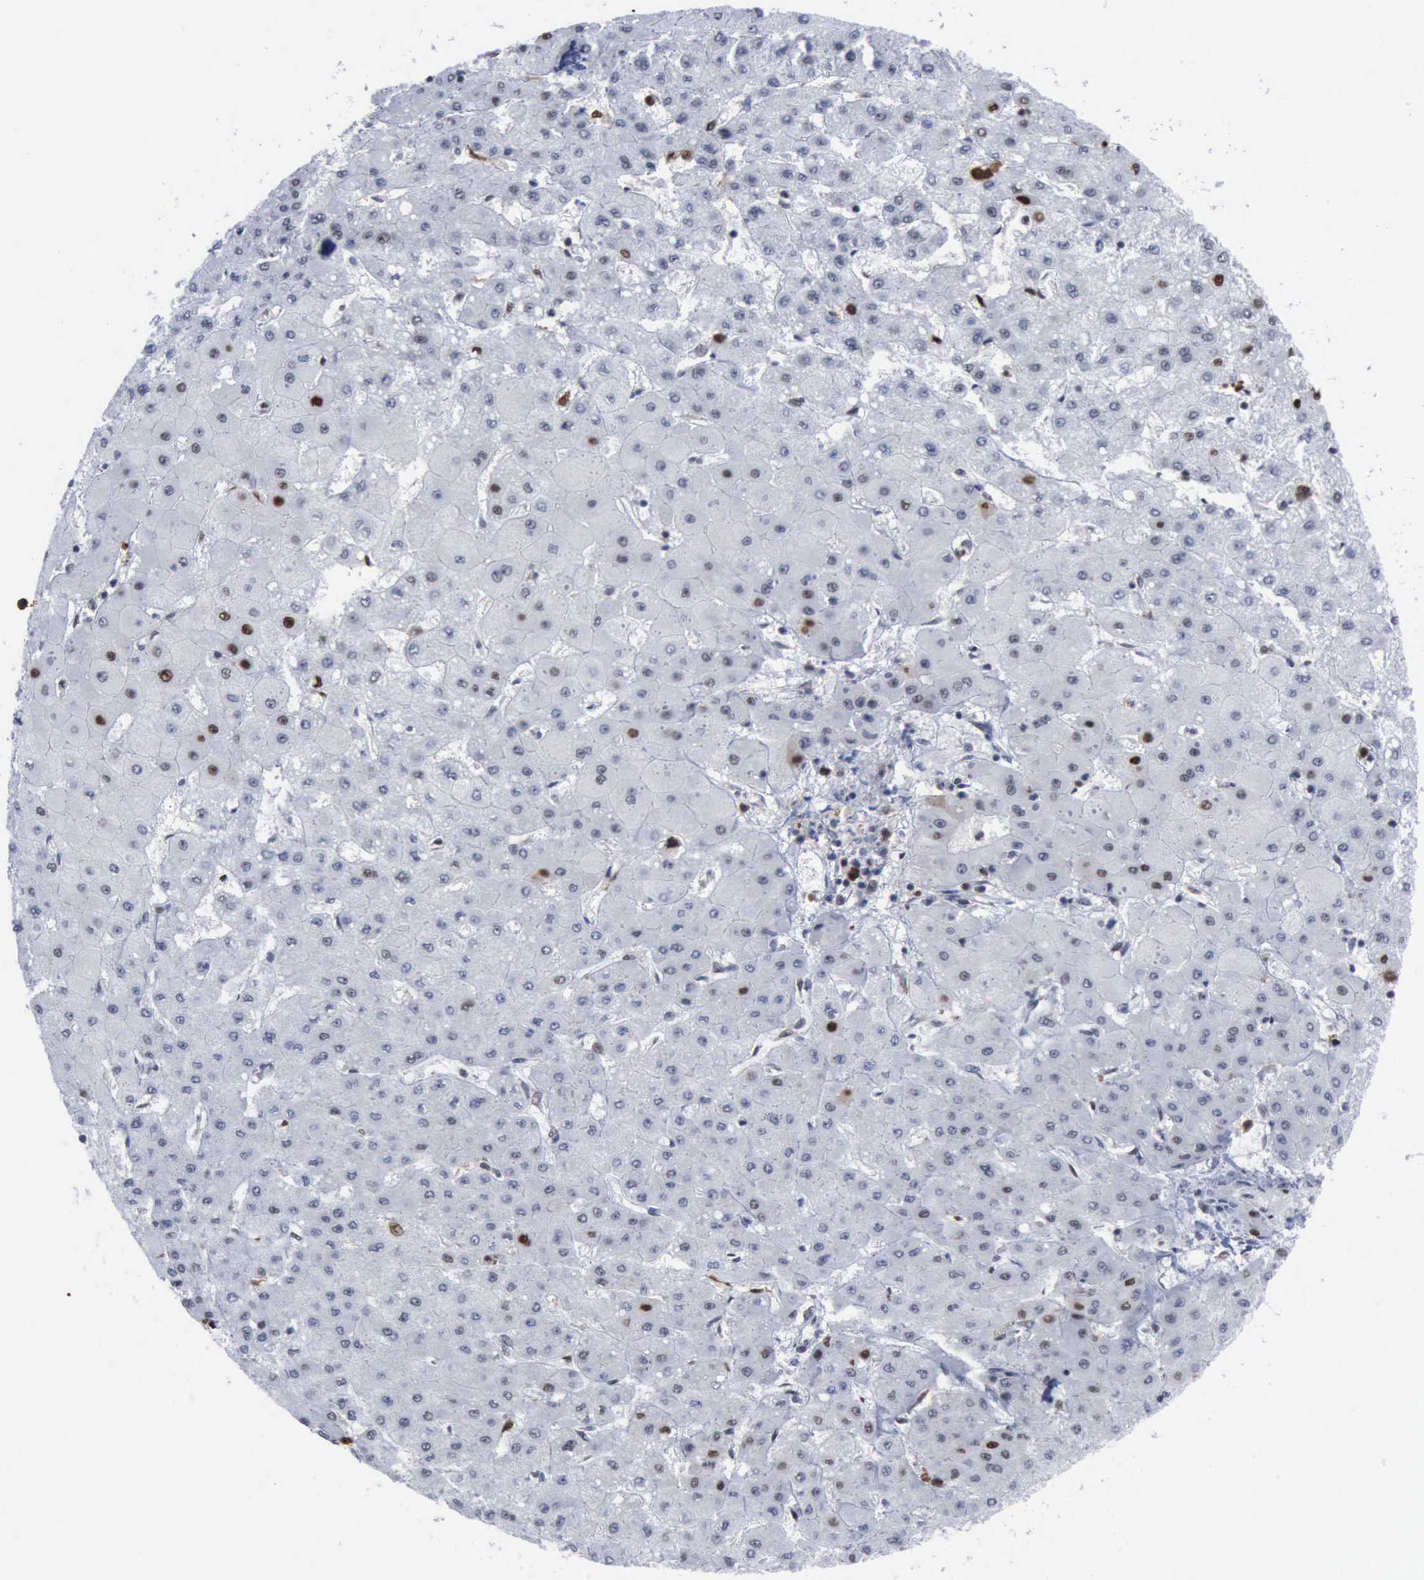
{"staining": {"intensity": "weak", "quantity": "<25%", "location": "nuclear"}, "tissue": "liver cancer", "cell_type": "Tumor cells", "image_type": "cancer", "snomed": [{"axis": "morphology", "description": "Carcinoma, Hepatocellular, NOS"}, {"axis": "topography", "description": "Liver"}], "caption": "An IHC micrograph of hepatocellular carcinoma (liver) is shown. There is no staining in tumor cells of hepatocellular carcinoma (liver).", "gene": "PCNA", "patient": {"sex": "female", "age": 52}}